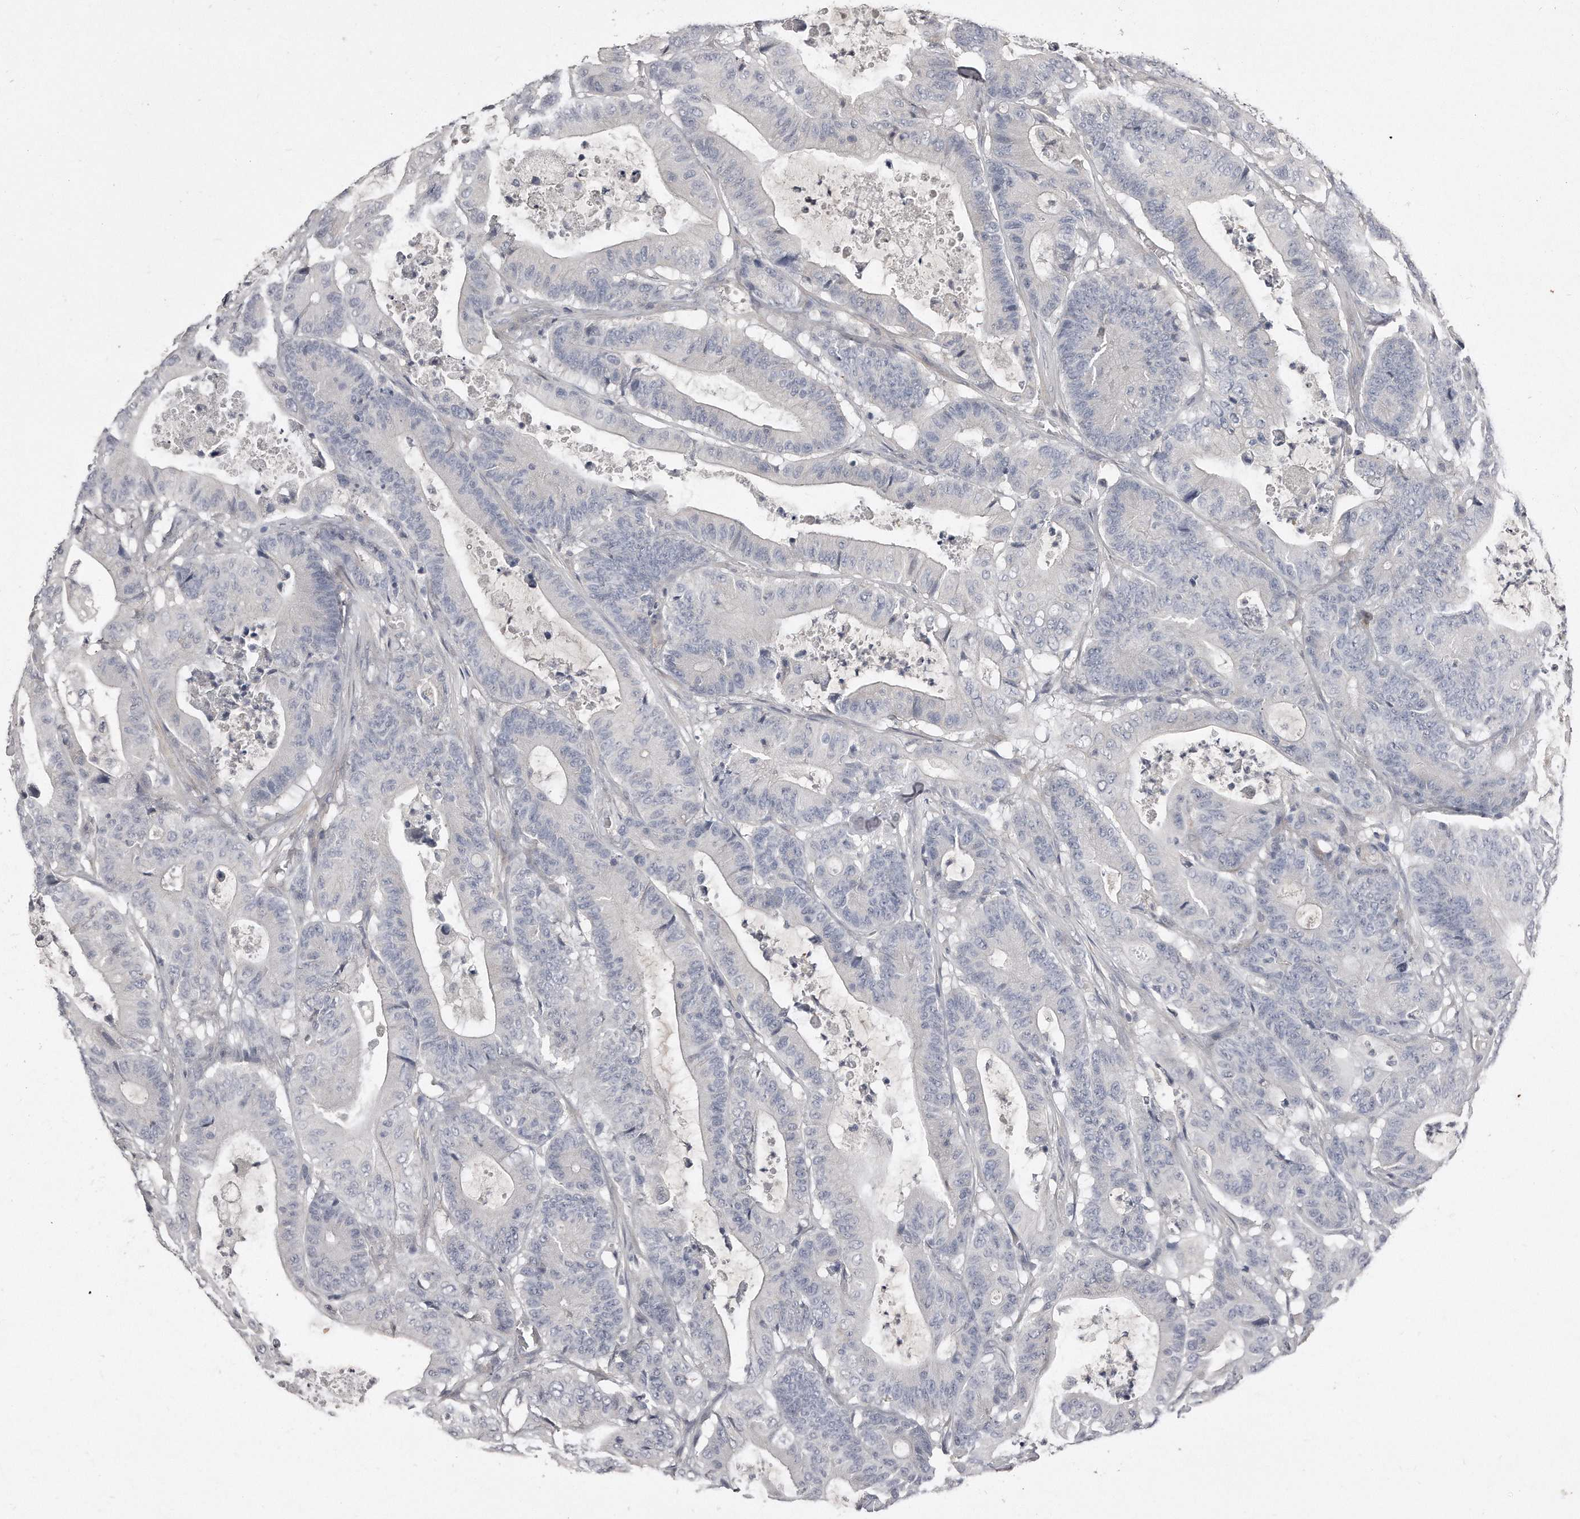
{"staining": {"intensity": "negative", "quantity": "none", "location": "none"}, "tissue": "colorectal cancer", "cell_type": "Tumor cells", "image_type": "cancer", "snomed": [{"axis": "morphology", "description": "Adenocarcinoma, NOS"}, {"axis": "topography", "description": "Colon"}], "caption": "High power microscopy micrograph of an immunohistochemistry (IHC) micrograph of colorectal cancer, revealing no significant staining in tumor cells.", "gene": "LMOD1", "patient": {"sex": "female", "age": 84}}